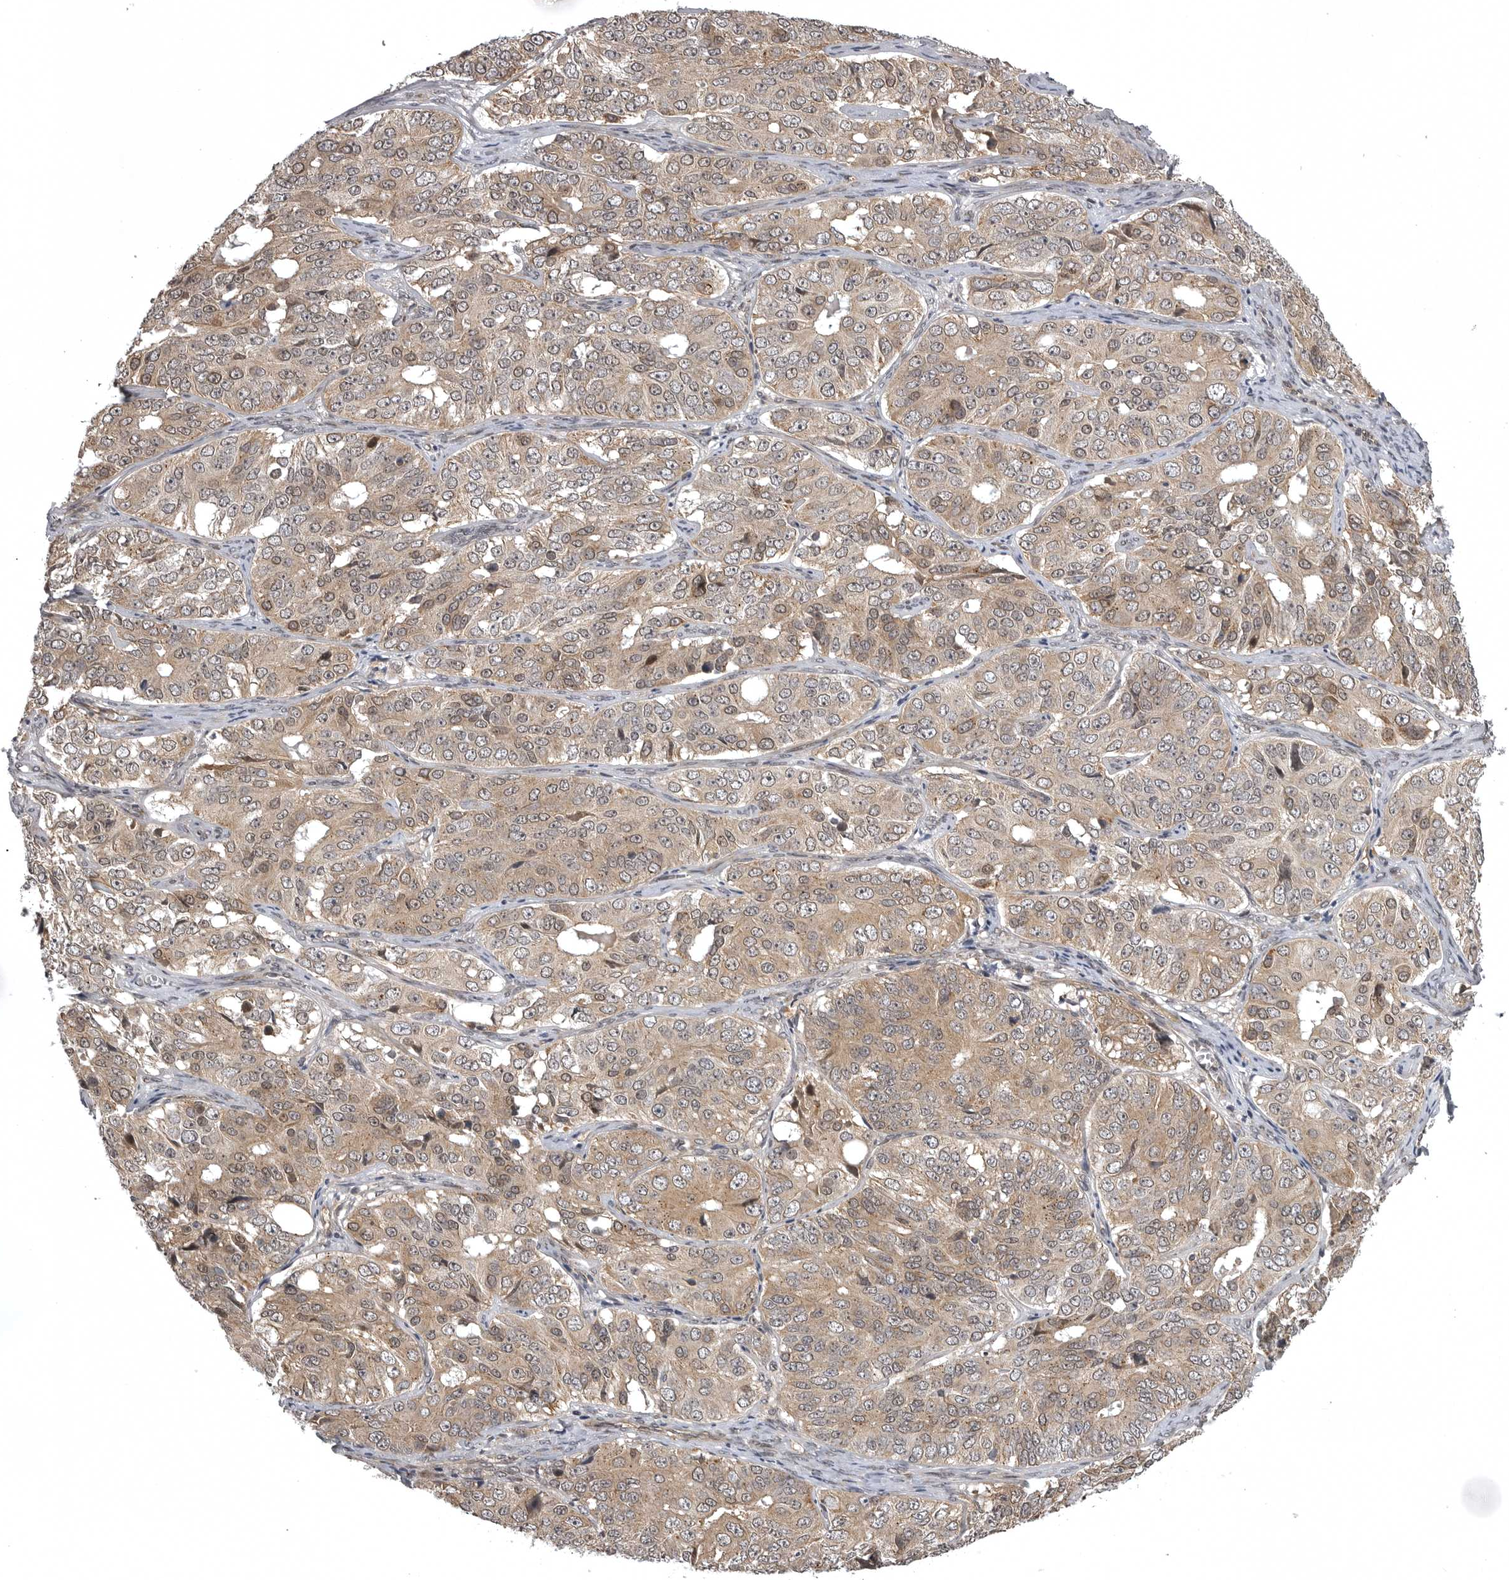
{"staining": {"intensity": "moderate", "quantity": ">75%", "location": "cytoplasmic/membranous,nuclear"}, "tissue": "ovarian cancer", "cell_type": "Tumor cells", "image_type": "cancer", "snomed": [{"axis": "morphology", "description": "Carcinoma, endometroid"}, {"axis": "topography", "description": "Ovary"}], "caption": "A brown stain shows moderate cytoplasmic/membranous and nuclear positivity of a protein in ovarian endometroid carcinoma tumor cells.", "gene": "SNX16", "patient": {"sex": "female", "age": 51}}